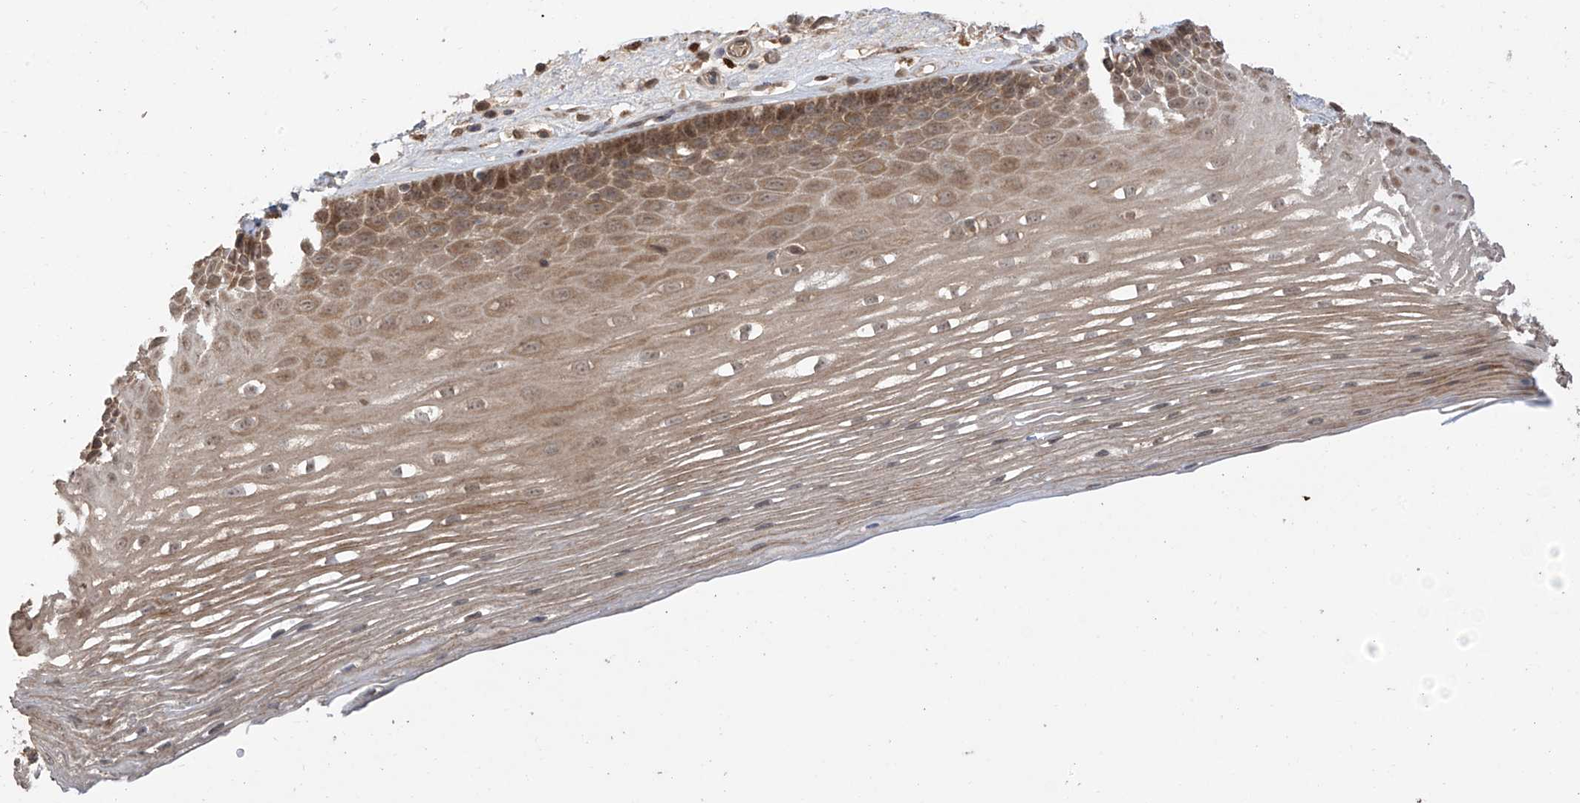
{"staining": {"intensity": "moderate", "quantity": ">75%", "location": "cytoplasmic/membranous,nuclear"}, "tissue": "esophagus", "cell_type": "Squamous epithelial cells", "image_type": "normal", "snomed": [{"axis": "morphology", "description": "Normal tissue, NOS"}, {"axis": "topography", "description": "Esophagus"}], "caption": "Immunohistochemistry (IHC) (DAB) staining of benign human esophagus exhibits moderate cytoplasmic/membranous,nuclear protein staining in about >75% of squamous epithelial cells. Immunohistochemistry stains the protein of interest in brown and the nuclei are stained blue.", "gene": "LATS1", "patient": {"sex": "male", "age": 62}}